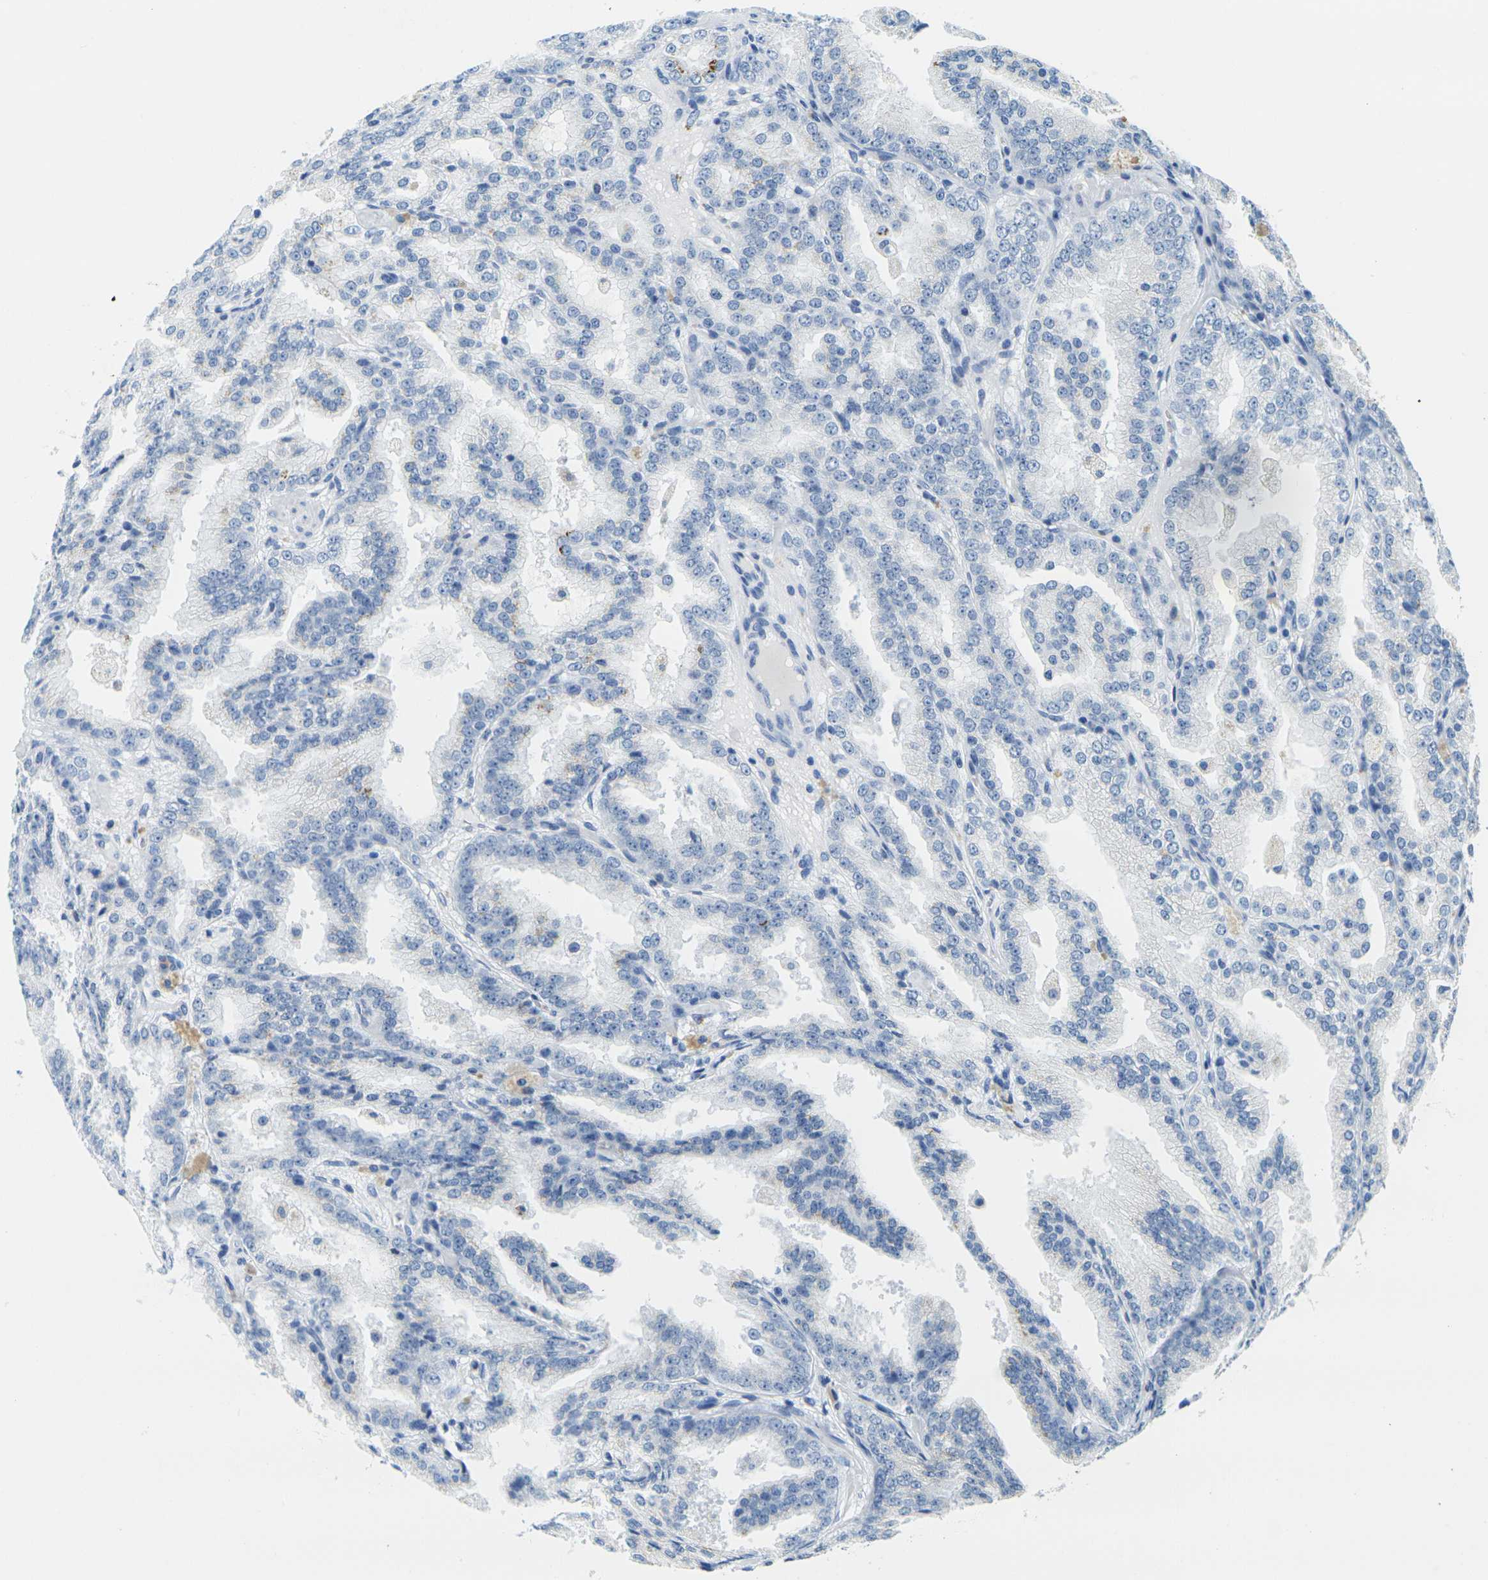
{"staining": {"intensity": "negative", "quantity": "none", "location": "none"}, "tissue": "prostate cancer", "cell_type": "Tumor cells", "image_type": "cancer", "snomed": [{"axis": "morphology", "description": "Adenocarcinoma, High grade"}, {"axis": "topography", "description": "Prostate"}], "caption": "Human prostate cancer stained for a protein using immunohistochemistry demonstrates no staining in tumor cells.", "gene": "FAM3D", "patient": {"sex": "male", "age": 61}}